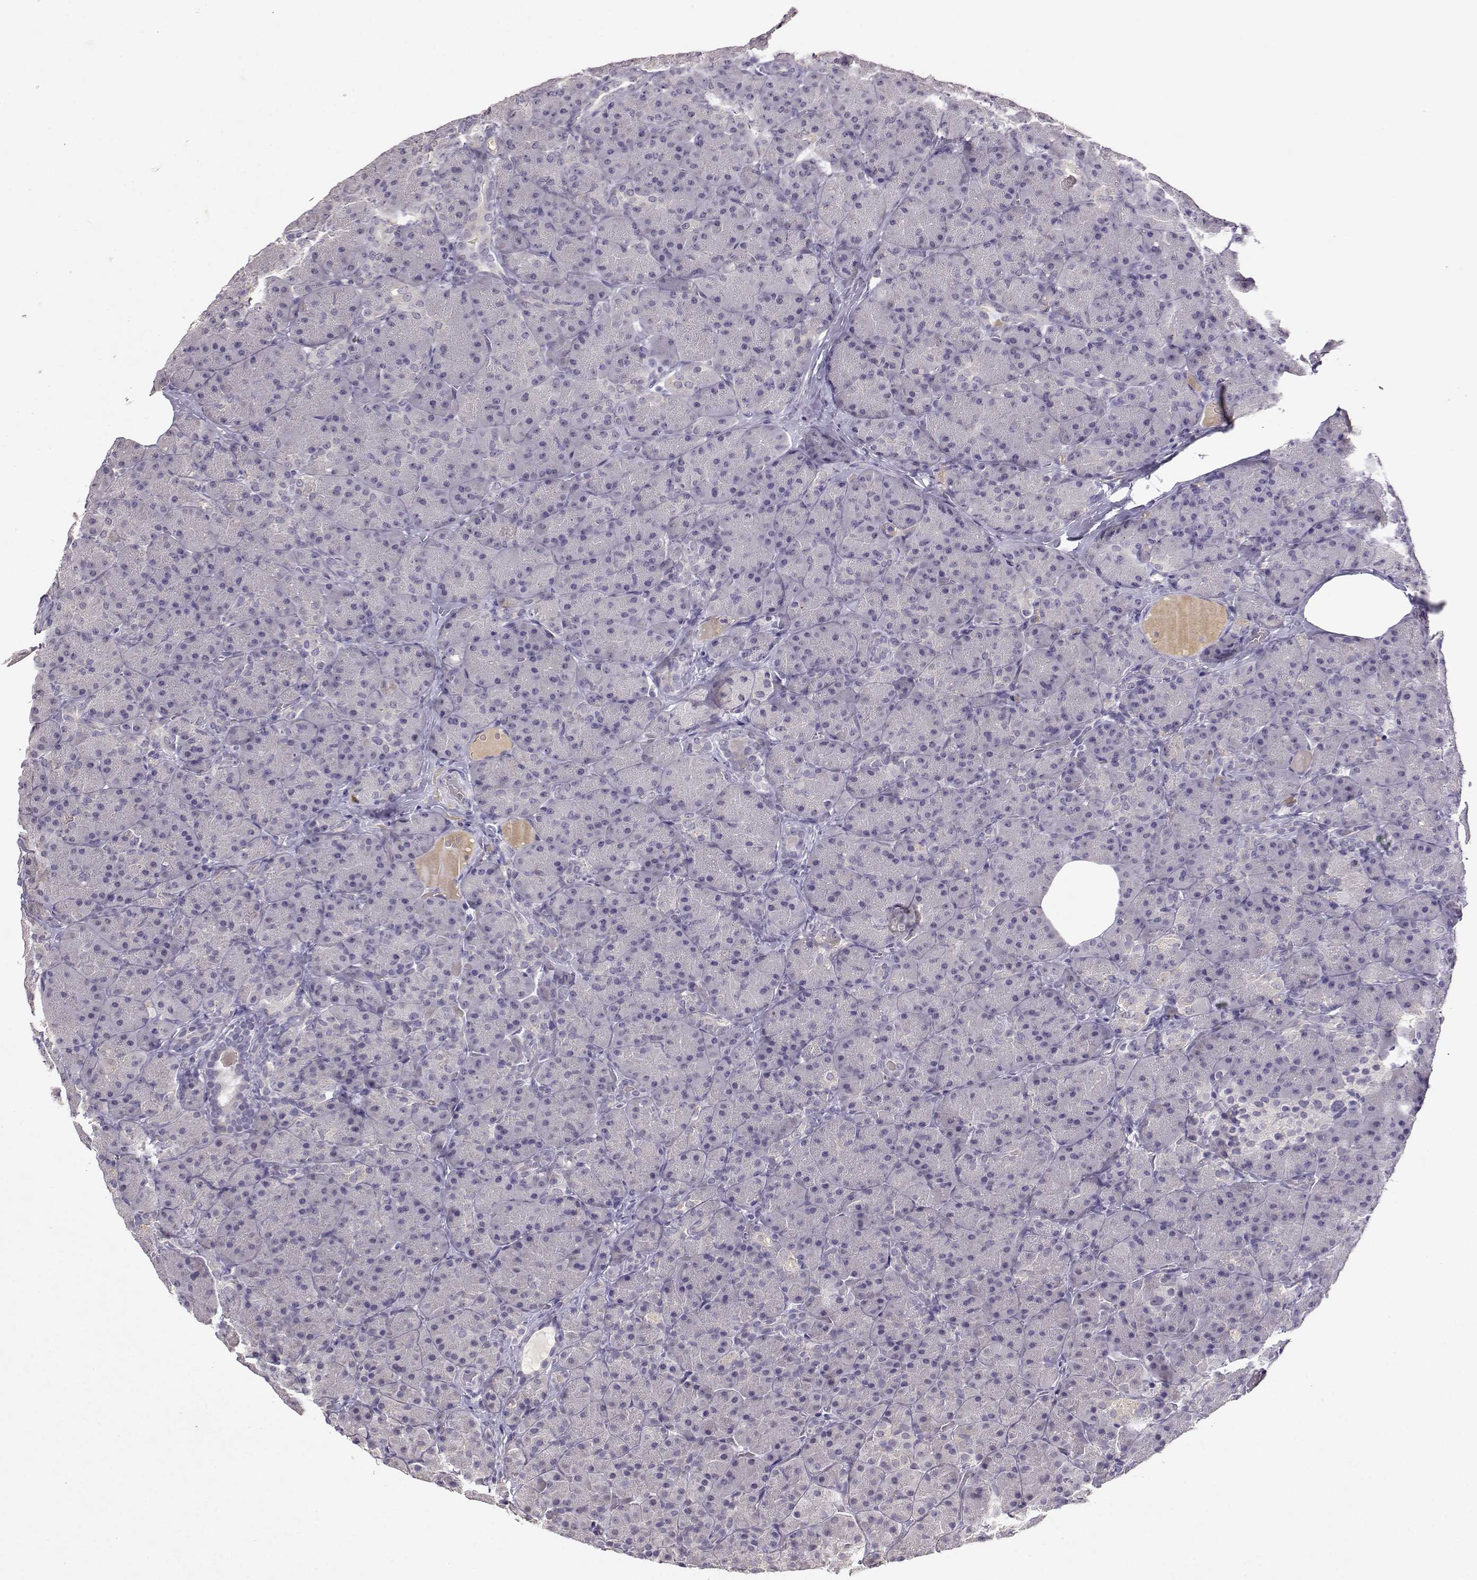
{"staining": {"intensity": "negative", "quantity": "none", "location": "none"}, "tissue": "pancreas", "cell_type": "Exocrine glandular cells", "image_type": "normal", "snomed": [{"axis": "morphology", "description": "Normal tissue, NOS"}, {"axis": "topography", "description": "Pancreas"}], "caption": "Unremarkable pancreas was stained to show a protein in brown. There is no significant positivity in exocrine glandular cells. (IHC, brightfield microscopy, high magnification).", "gene": "TACR1", "patient": {"sex": "male", "age": 57}}